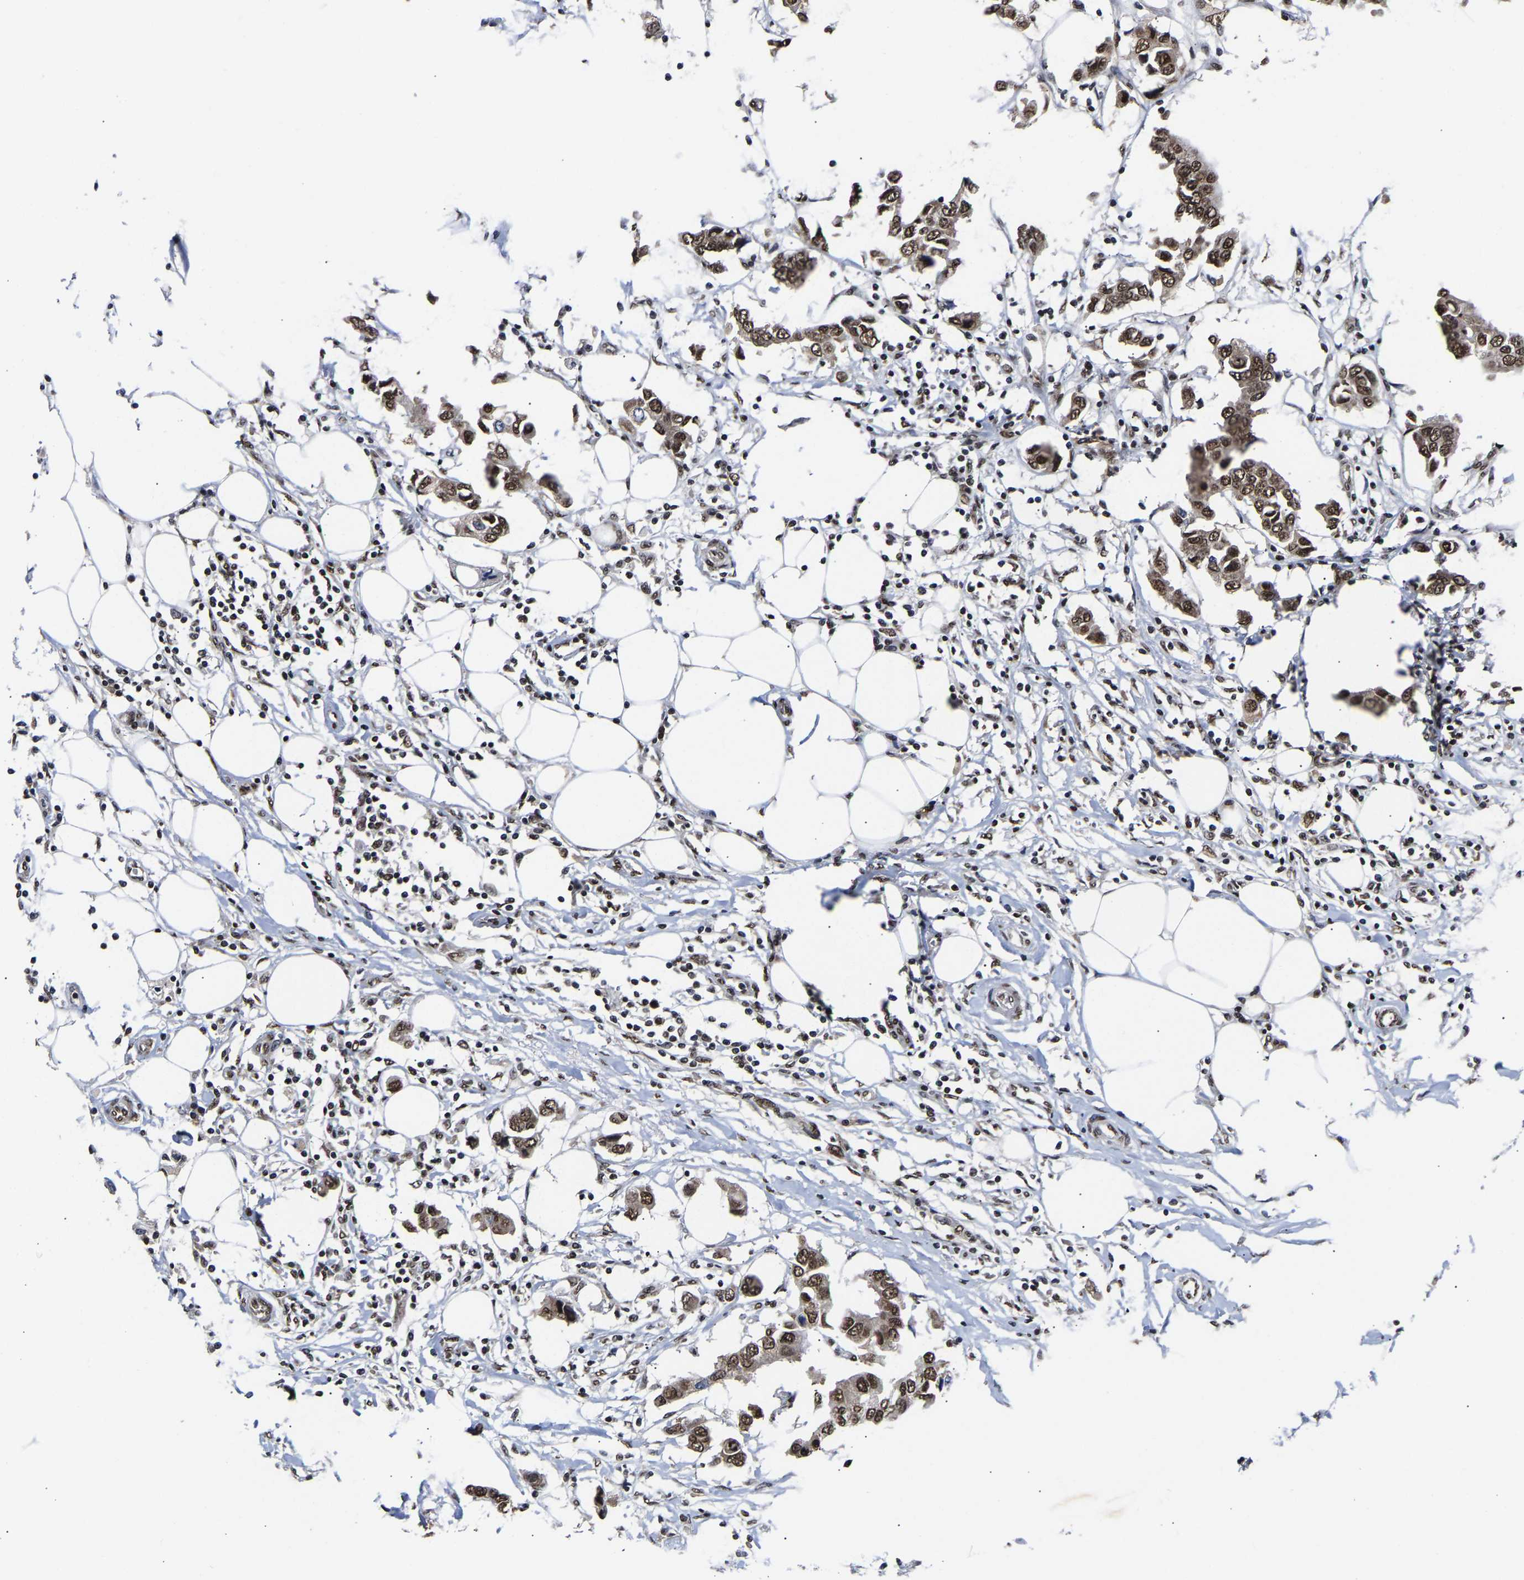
{"staining": {"intensity": "moderate", "quantity": ">75%", "location": "cytoplasmic/membranous,nuclear"}, "tissue": "breast cancer", "cell_type": "Tumor cells", "image_type": "cancer", "snomed": [{"axis": "morphology", "description": "Duct carcinoma"}, {"axis": "topography", "description": "Breast"}], "caption": "Protein staining shows moderate cytoplasmic/membranous and nuclear expression in about >75% of tumor cells in breast cancer (intraductal carcinoma).", "gene": "PSIP1", "patient": {"sex": "female", "age": 80}}